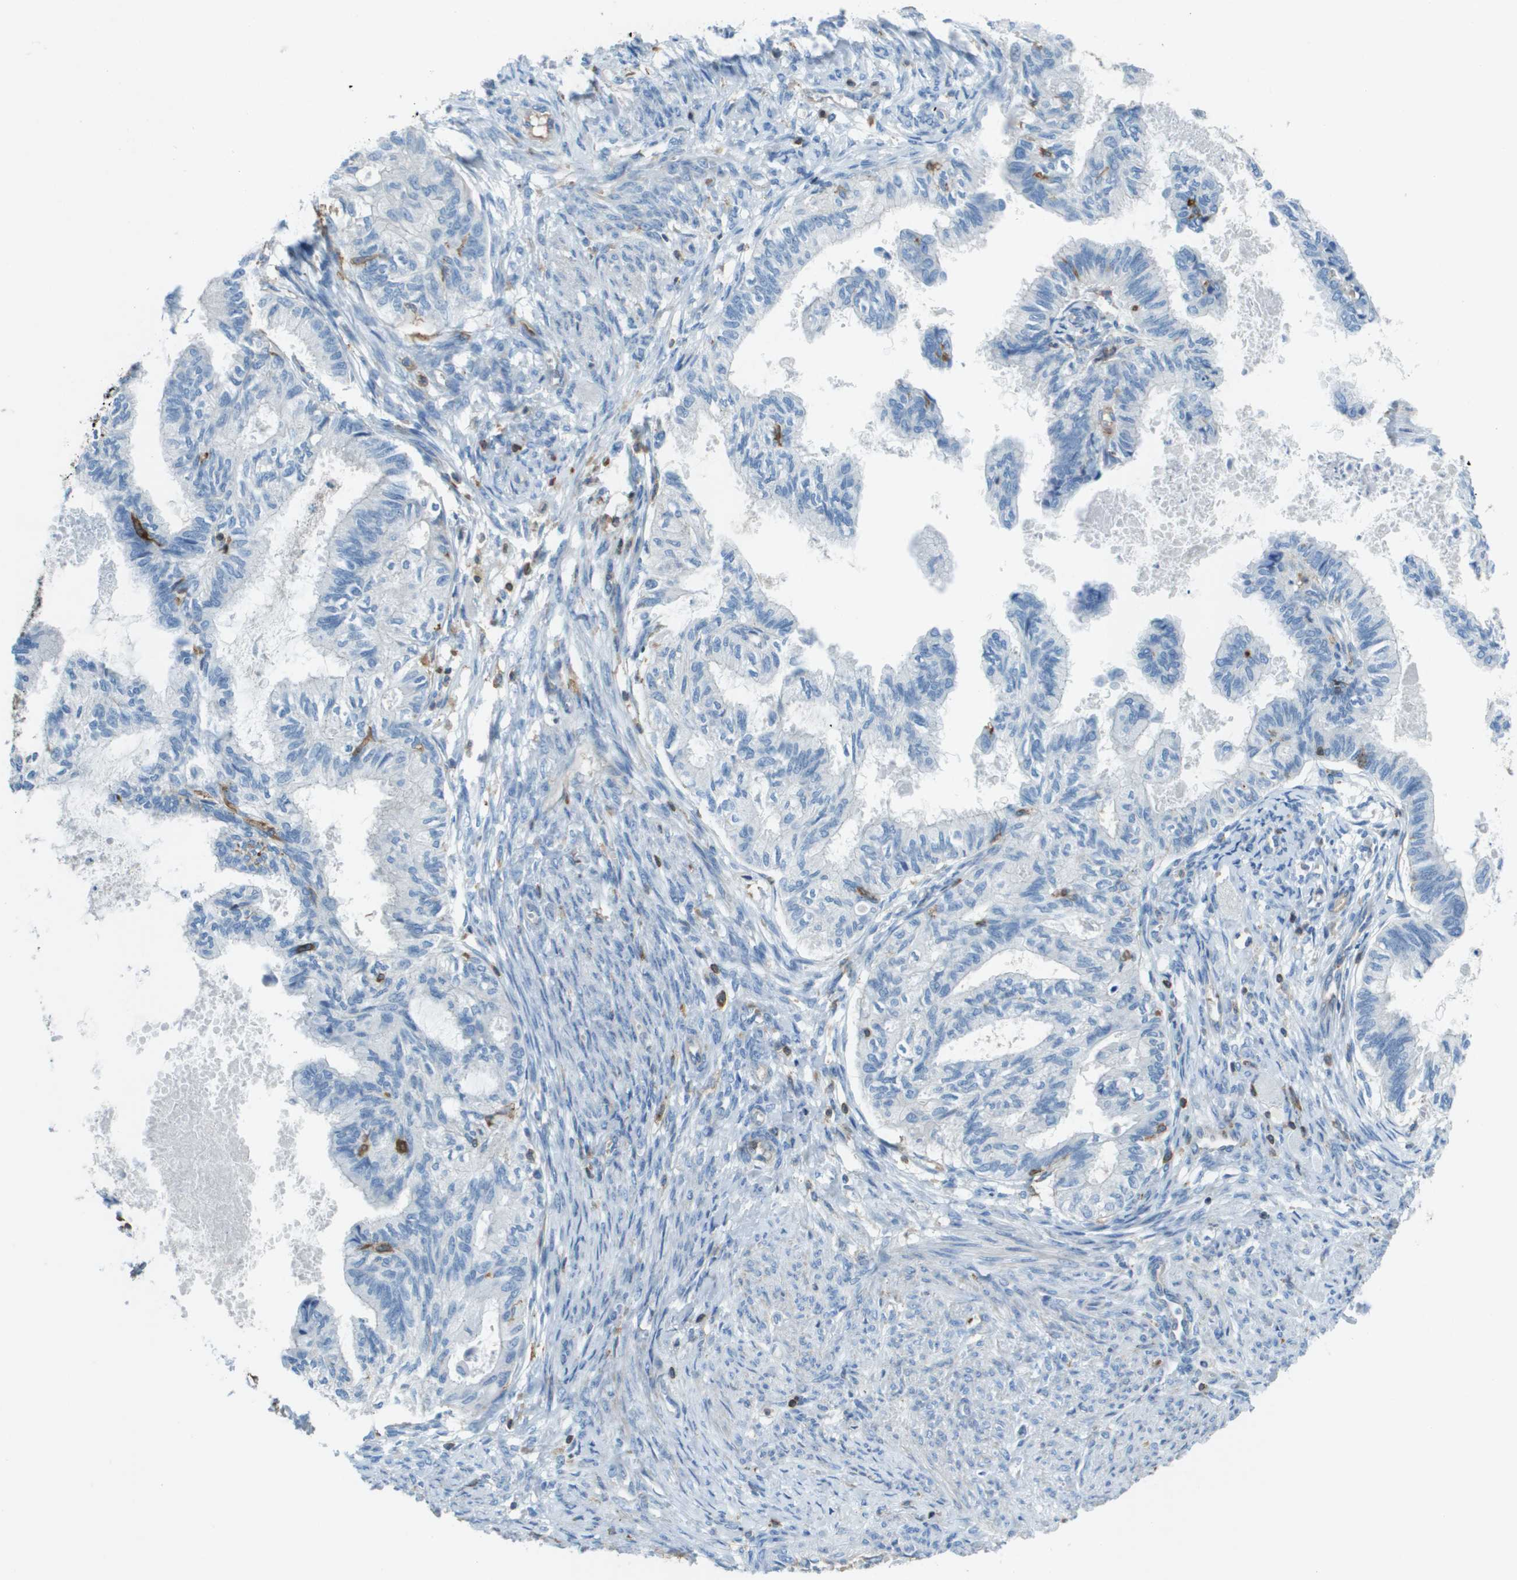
{"staining": {"intensity": "negative", "quantity": "none", "location": "none"}, "tissue": "cervical cancer", "cell_type": "Tumor cells", "image_type": "cancer", "snomed": [{"axis": "morphology", "description": "Normal tissue, NOS"}, {"axis": "morphology", "description": "Adenocarcinoma, NOS"}, {"axis": "topography", "description": "Cervix"}, {"axis": "topography", "description": "Endometrium"}], "caption": "Image shows no significant protein positivity in tumor cells of adenocarcinoma (cervical).", "gene": "APBB1IP", "patient": {"sex": "female", "age": 86}}